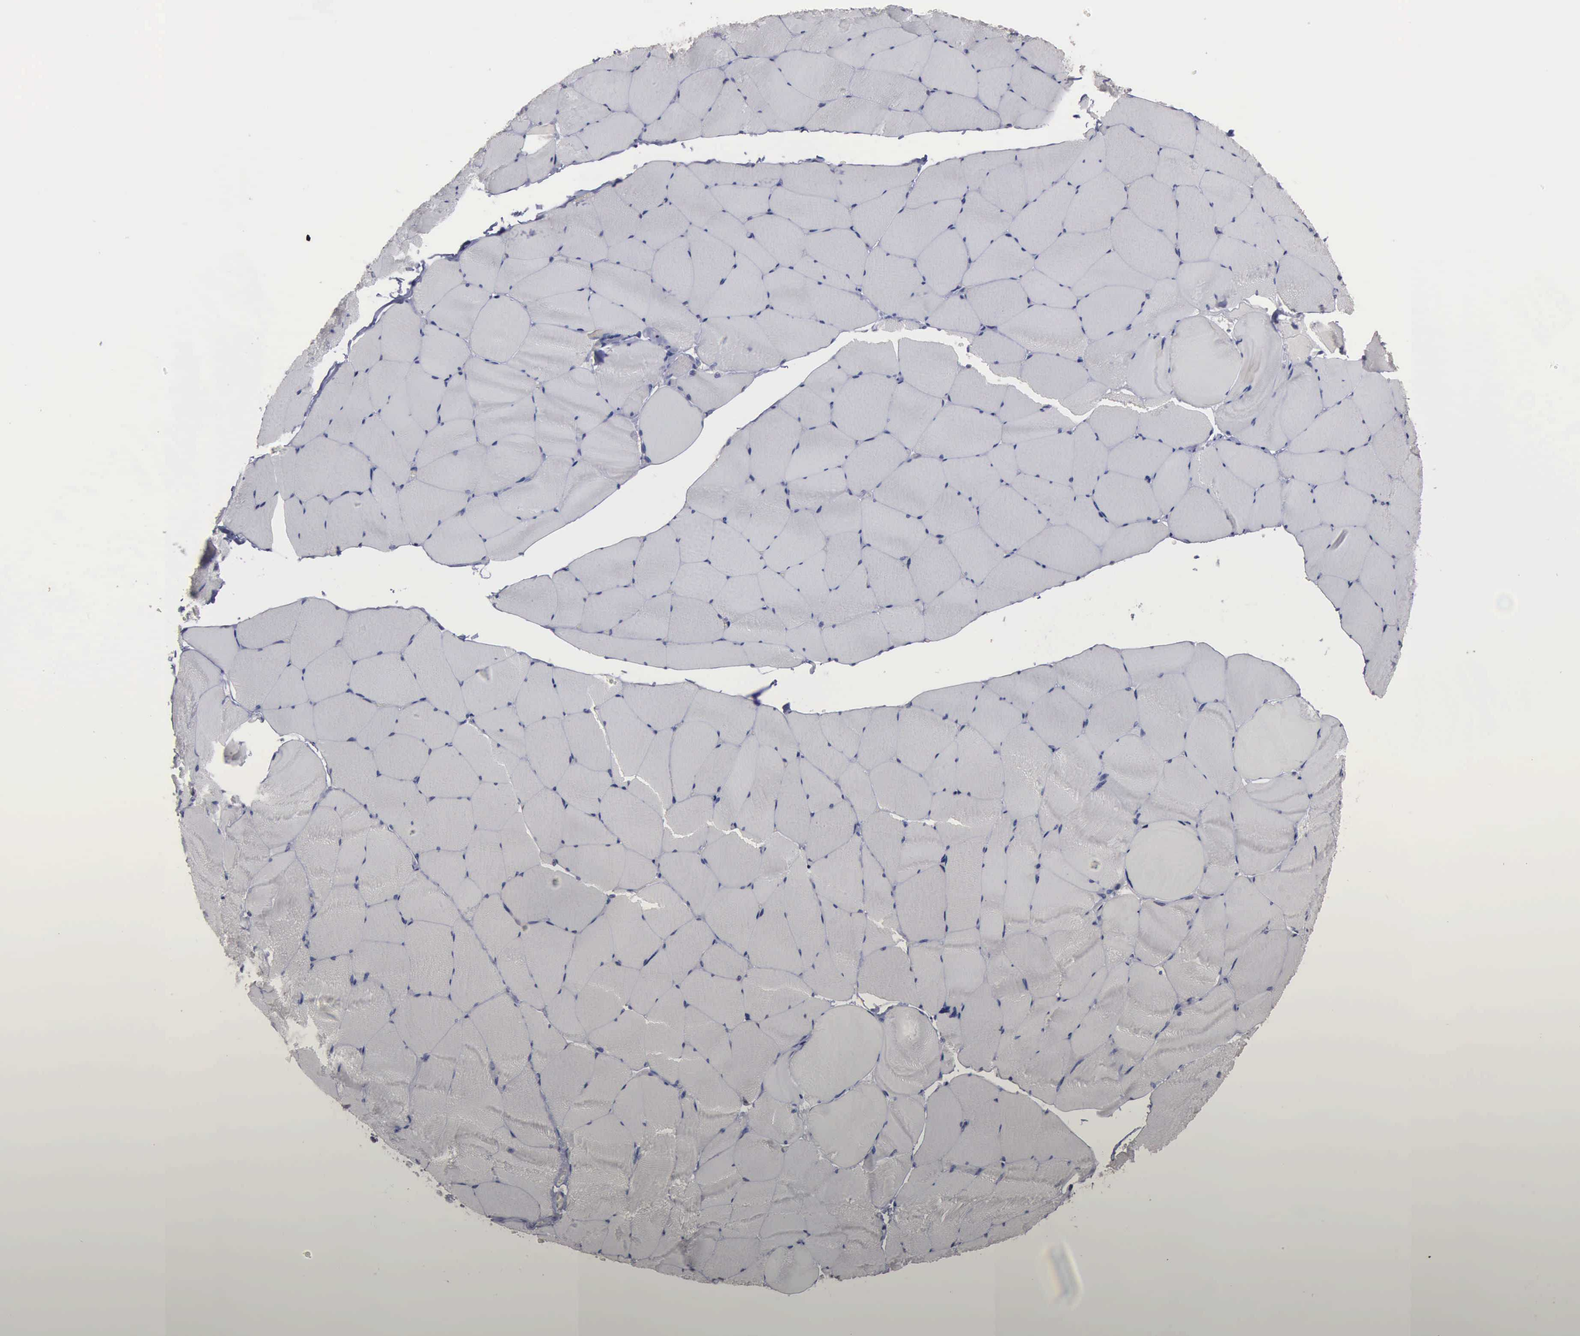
{"staining": {"intensity": "negative", "quantity": "none", "location": "none"}, "tissue": "skeletal muscle", "cell_type": "Myocytes", "image_type": "normal", "snomed": [{"axis": "morphology", "description": "Normal tissue, NOS"}, {"axis": "topography", "description": "Skeletal muscle"}, {"axis": "topography", "description": "Salivary gland"}], "caption": "Immunohistochemistry (IHC) image of normal skeletal muscle: human skeletal muscle stained with DAB displays no significant protein staining in myocytes.", "gene": "UPB1", "patient": {"sex": "male", "age": 62}}